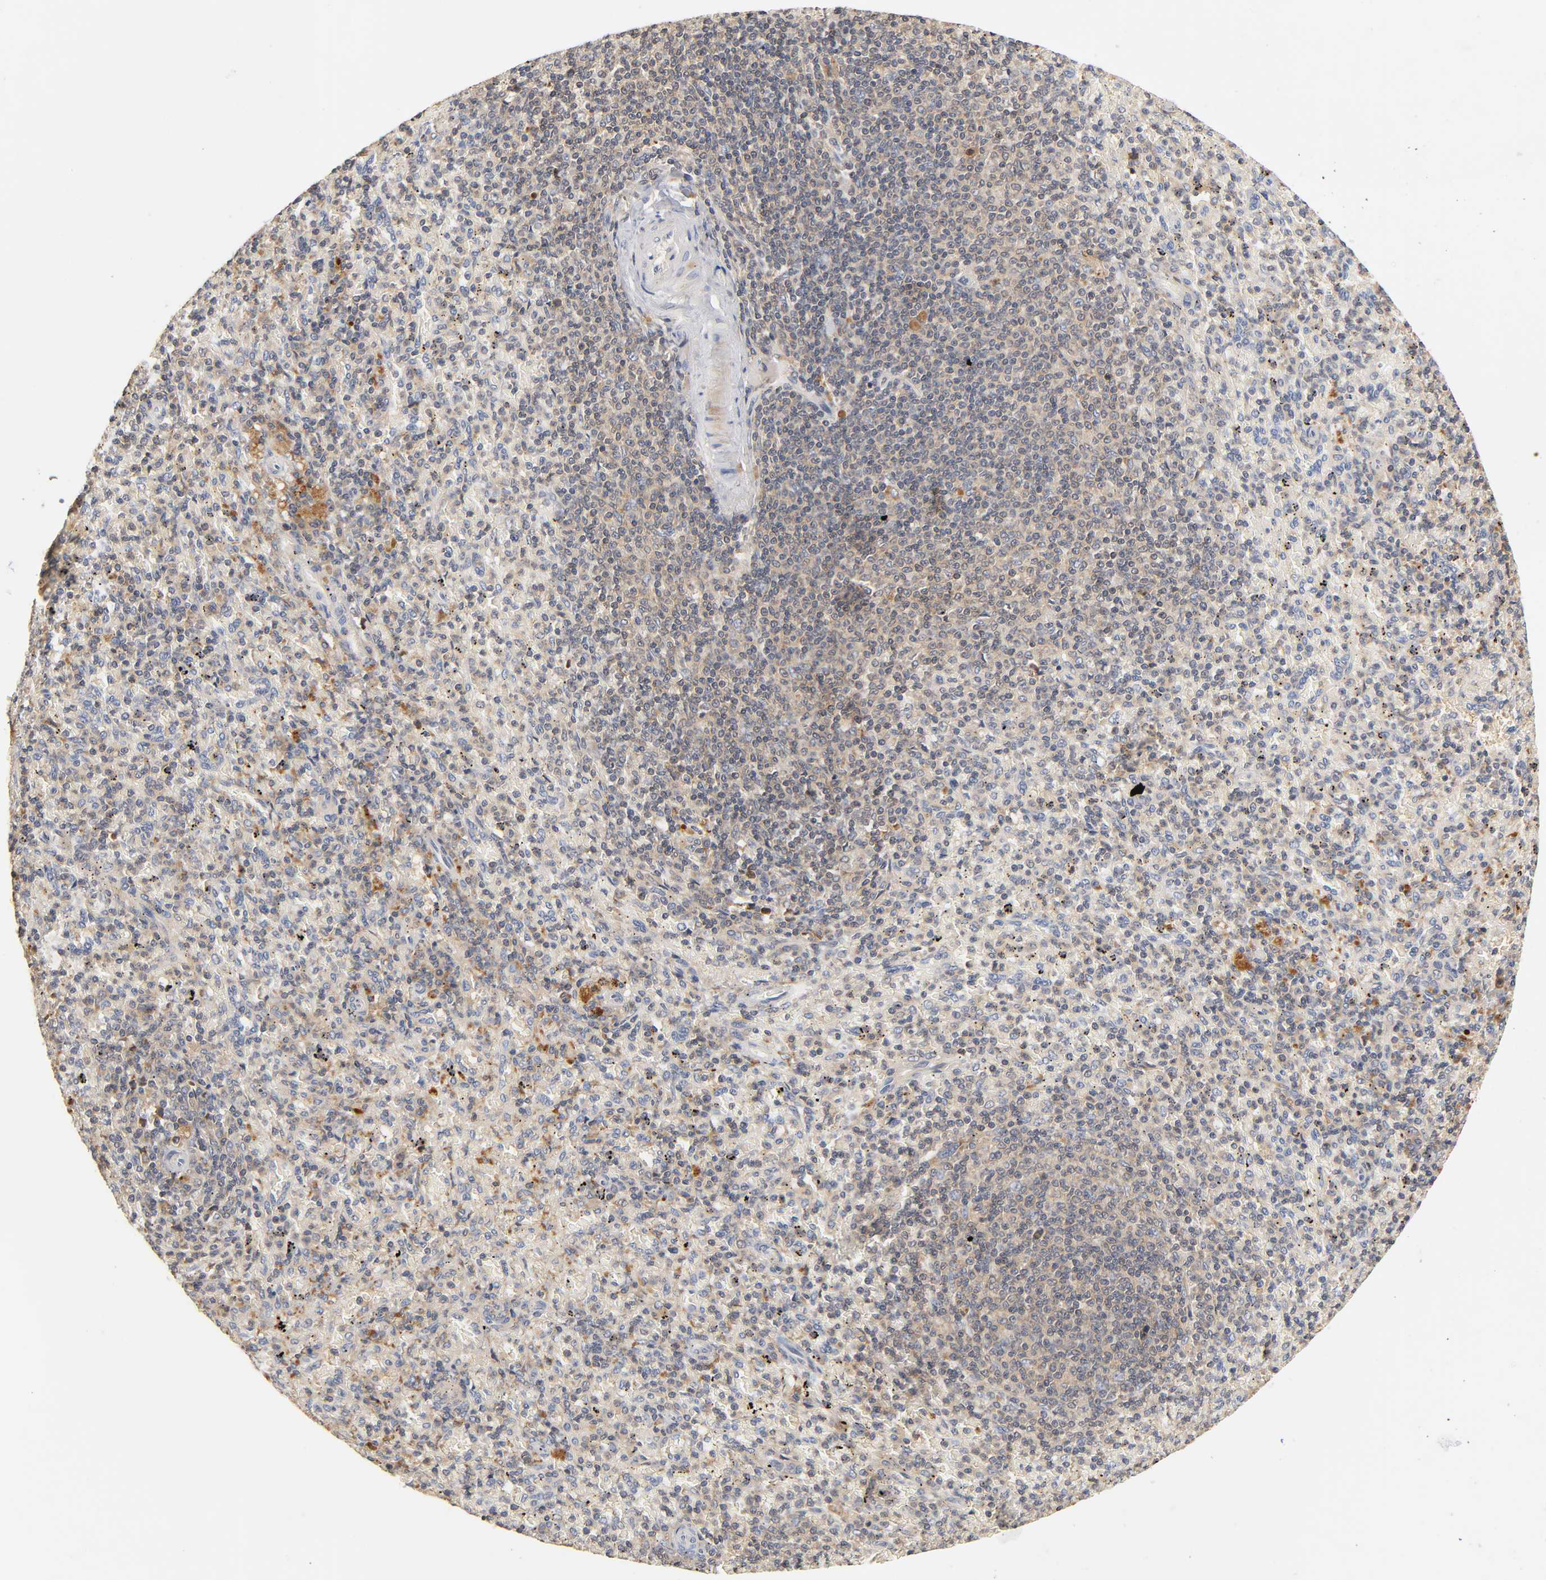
{"staining": {"intensity": "weak", "quantity": "25%-75%", "location": "cytoplasmic/membranous"}, "tissue": "spleen", "cell_type": "Cells in red pulp", "image_type": "normal", "snomed": [{"axis": "morphology", "description": "Normal tissue, NOS"}, {"axis": "topography", "description": "Spleen"}], "caption": "A high-resolution image shows IHC staining of benign spleen, which reveals weak cytoplasmic/membranous positivity in approximately 25%-75% of cells in red pulp. (IHC, brightfield microscopy, high magnification).", "gene": "RHOA", "patient": {"sex": "female", "age": 43}}